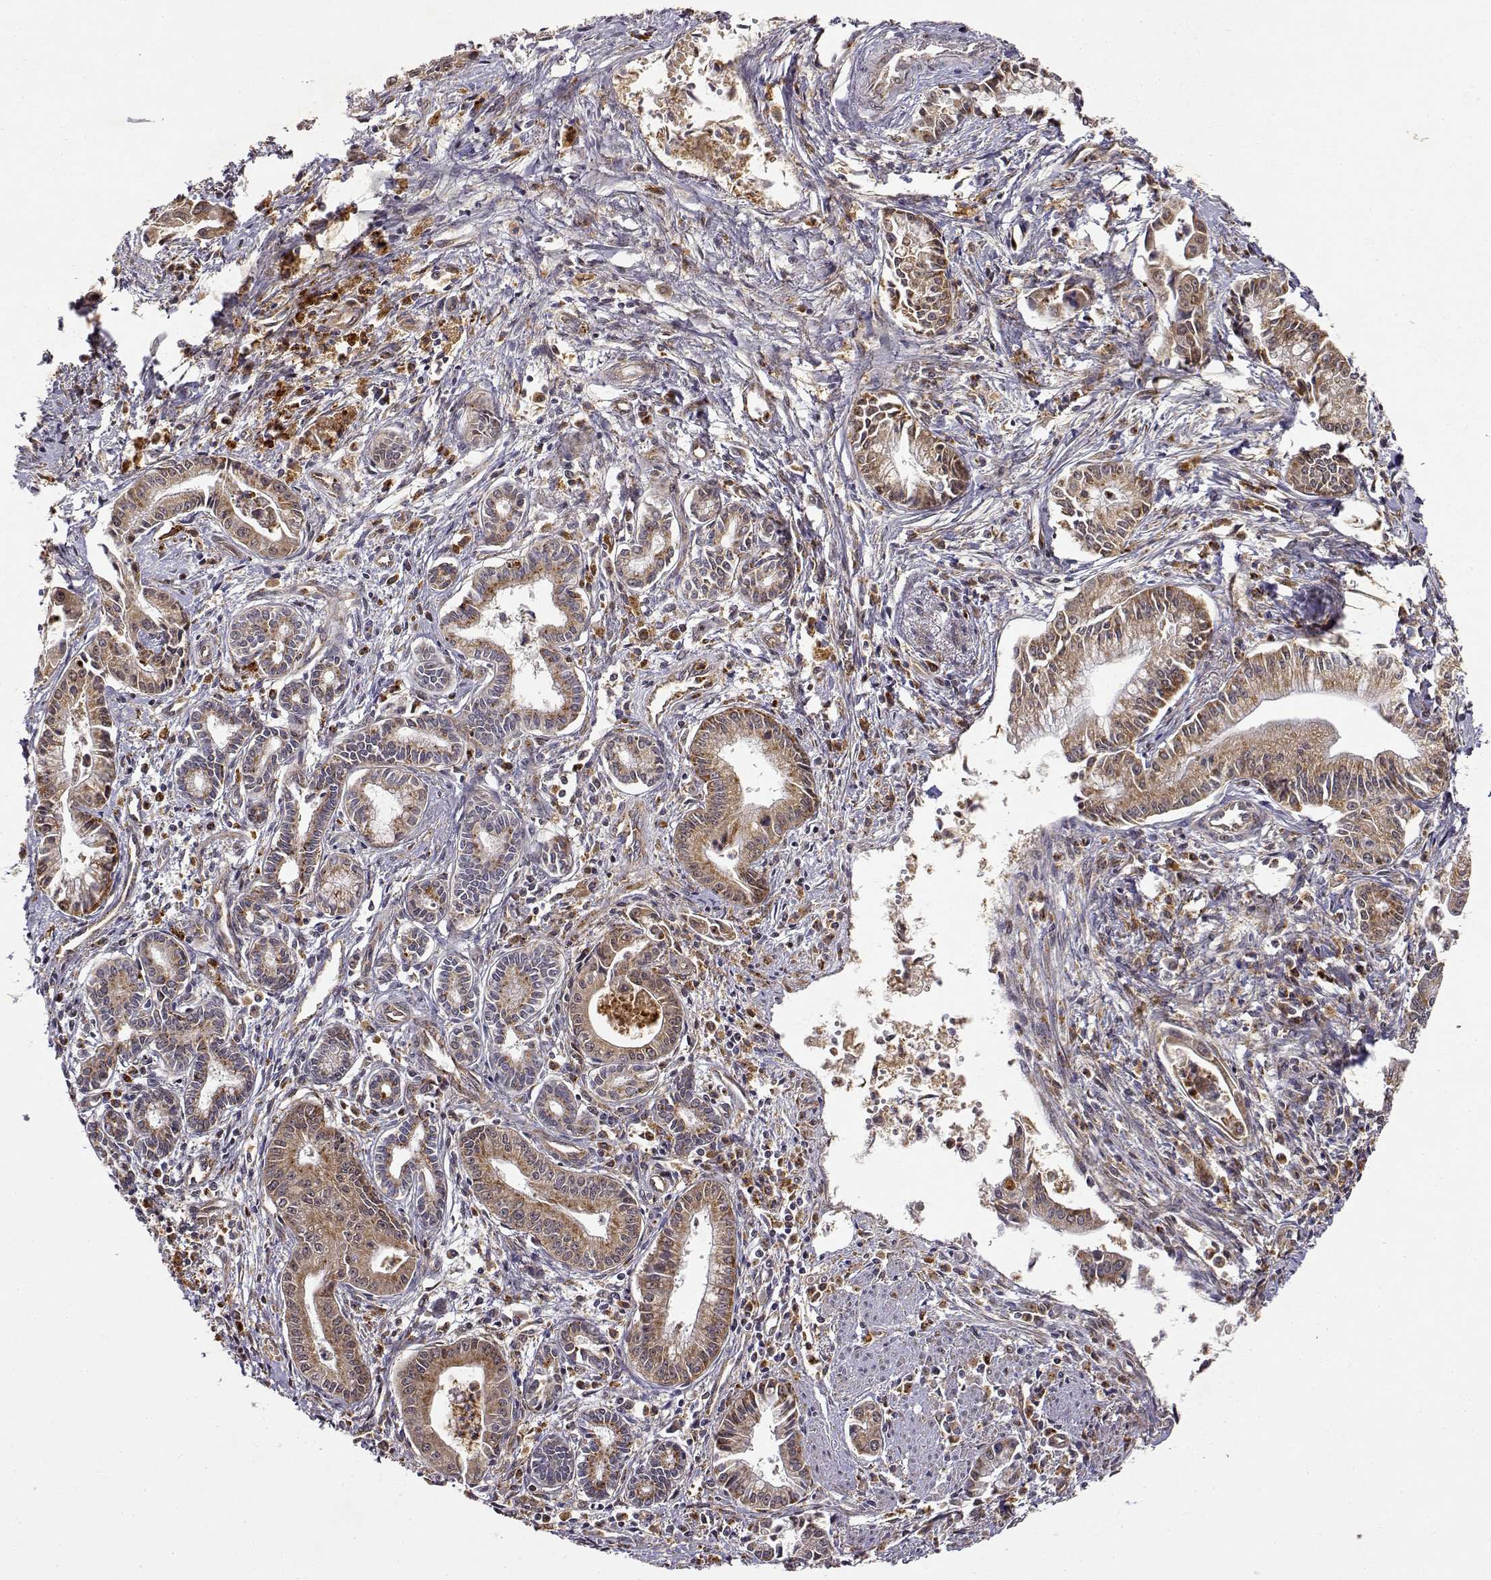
{"staining": {"intensity": "moderate", "quantity": ">75%", "location": "cytoplasmic/membranous"}, "tissue": "pancreatic cancer", "cell_type": "Tumor cells", "image_type": "cancer", "snomed": [{"axis": "morphology", "description": "Adenocarcinoma, NOS"}, {"axis": "topography", "description": "Pancreas"}], "caption": "High-power microscopy captured an IHC photomicrograph of adenocarcinoma (pancreatic), revealing moderate cytoplasmic/membranous staining in approximately >75% of tumor cells.", "gene": "RNF13", "patient": {"sex": "female", "age": 65}}